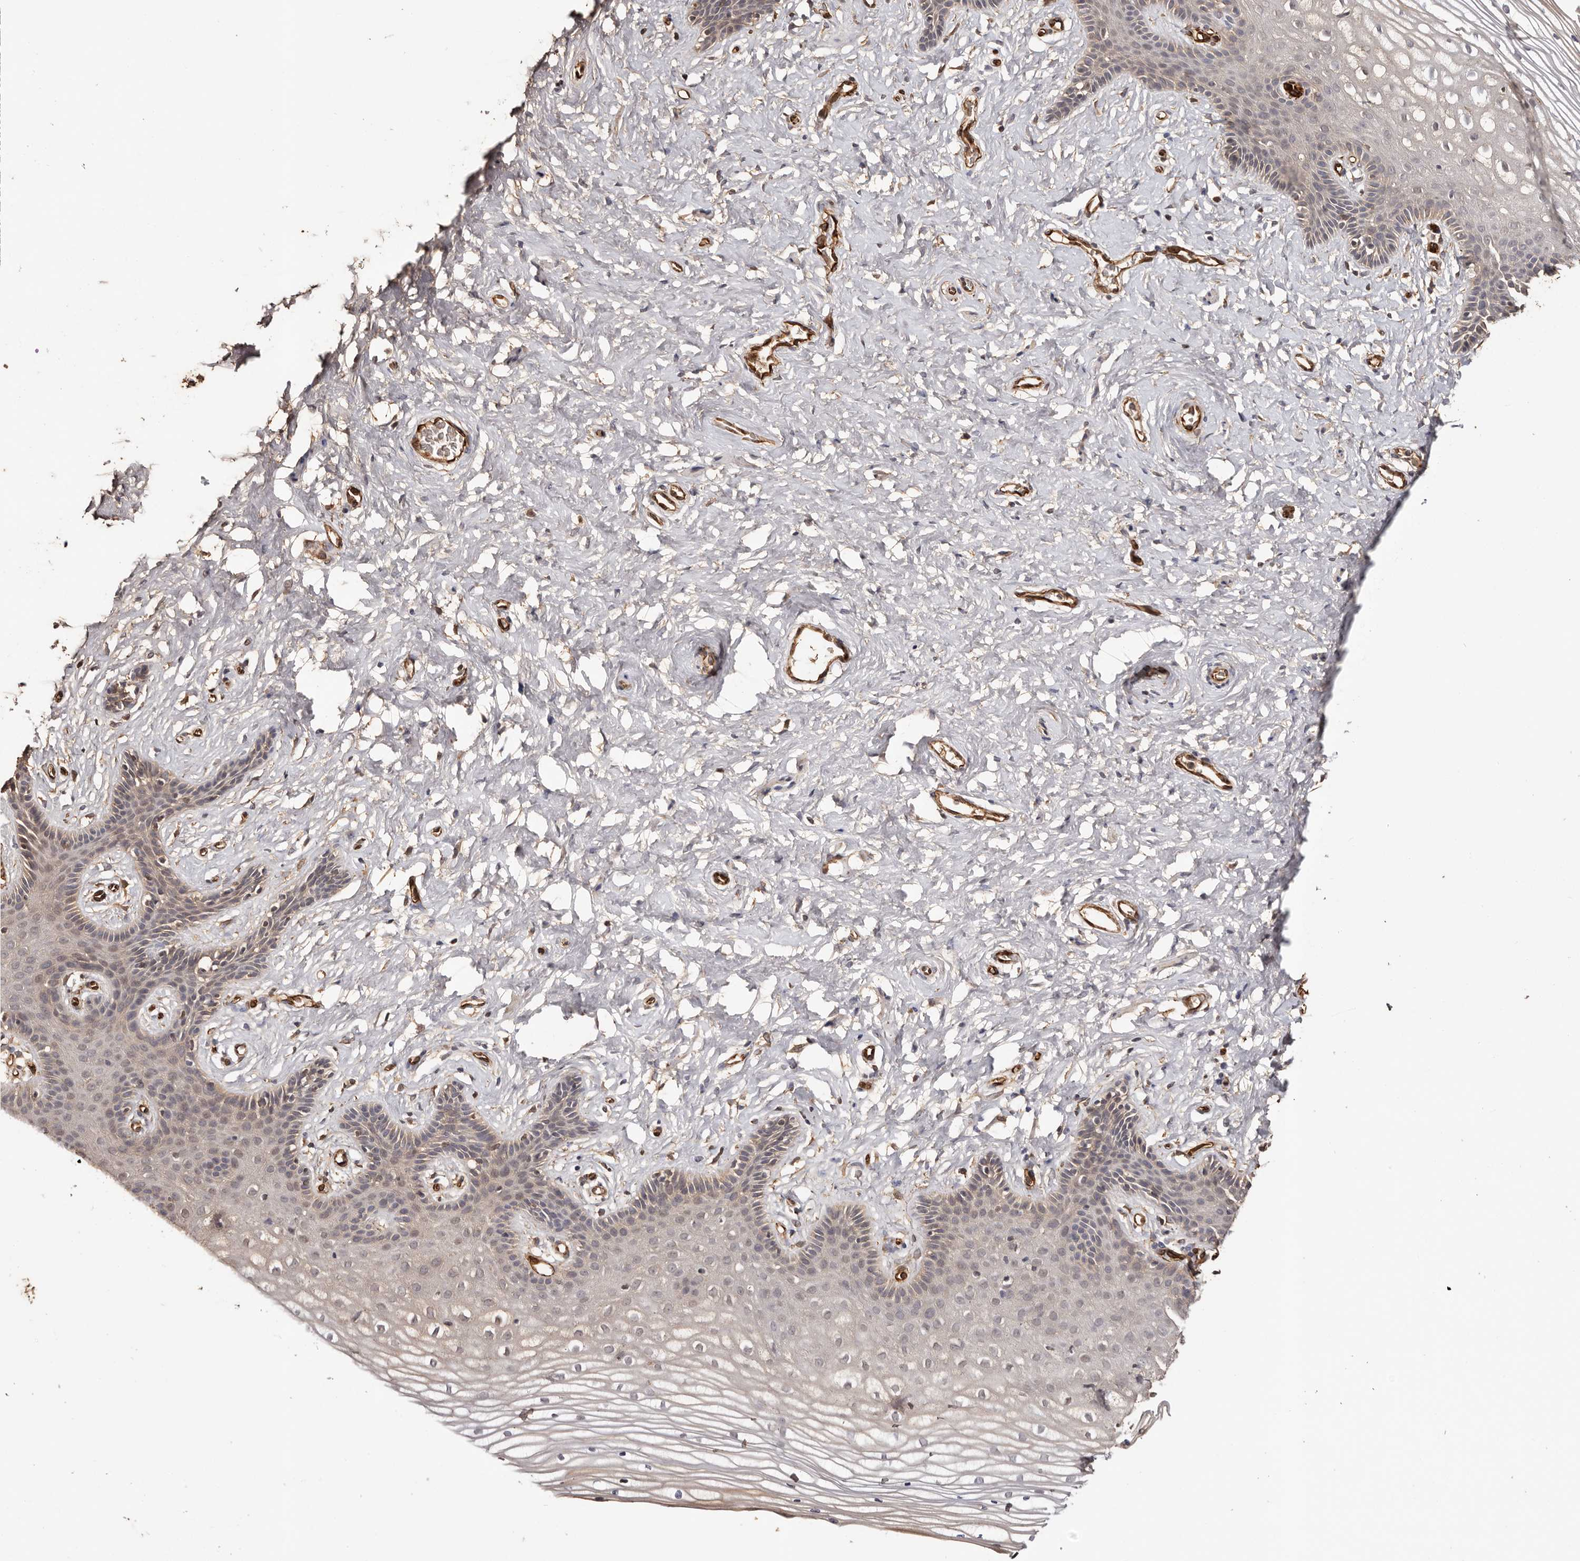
{"staining": {"intensity": "weak", "quantity": "25%-75%", "location": "cytoplasmic/membranous,nuclear"}, "tissue": "vagina", "cell_type": "Squamous epithelial cells", "image_type": "normal", "snomed": [{"axis": "morphology", "description": "Normal tissue, NOS"}, {"axis": "topography", "description": "Vagina"}, {"axis": "topography", "description": "Cervix"}], "caption": "Protein expression by immunohistochemistry exhibits weak cytoplasmic/membranous,nuclear staining in about 25%-75% of squamous epithelial cells in normal vagina. The protein is shown in brown color, while the nuclei are stained blue.", "gene": "ZNF557", "patient": {"sex": "female", "age": 40}}